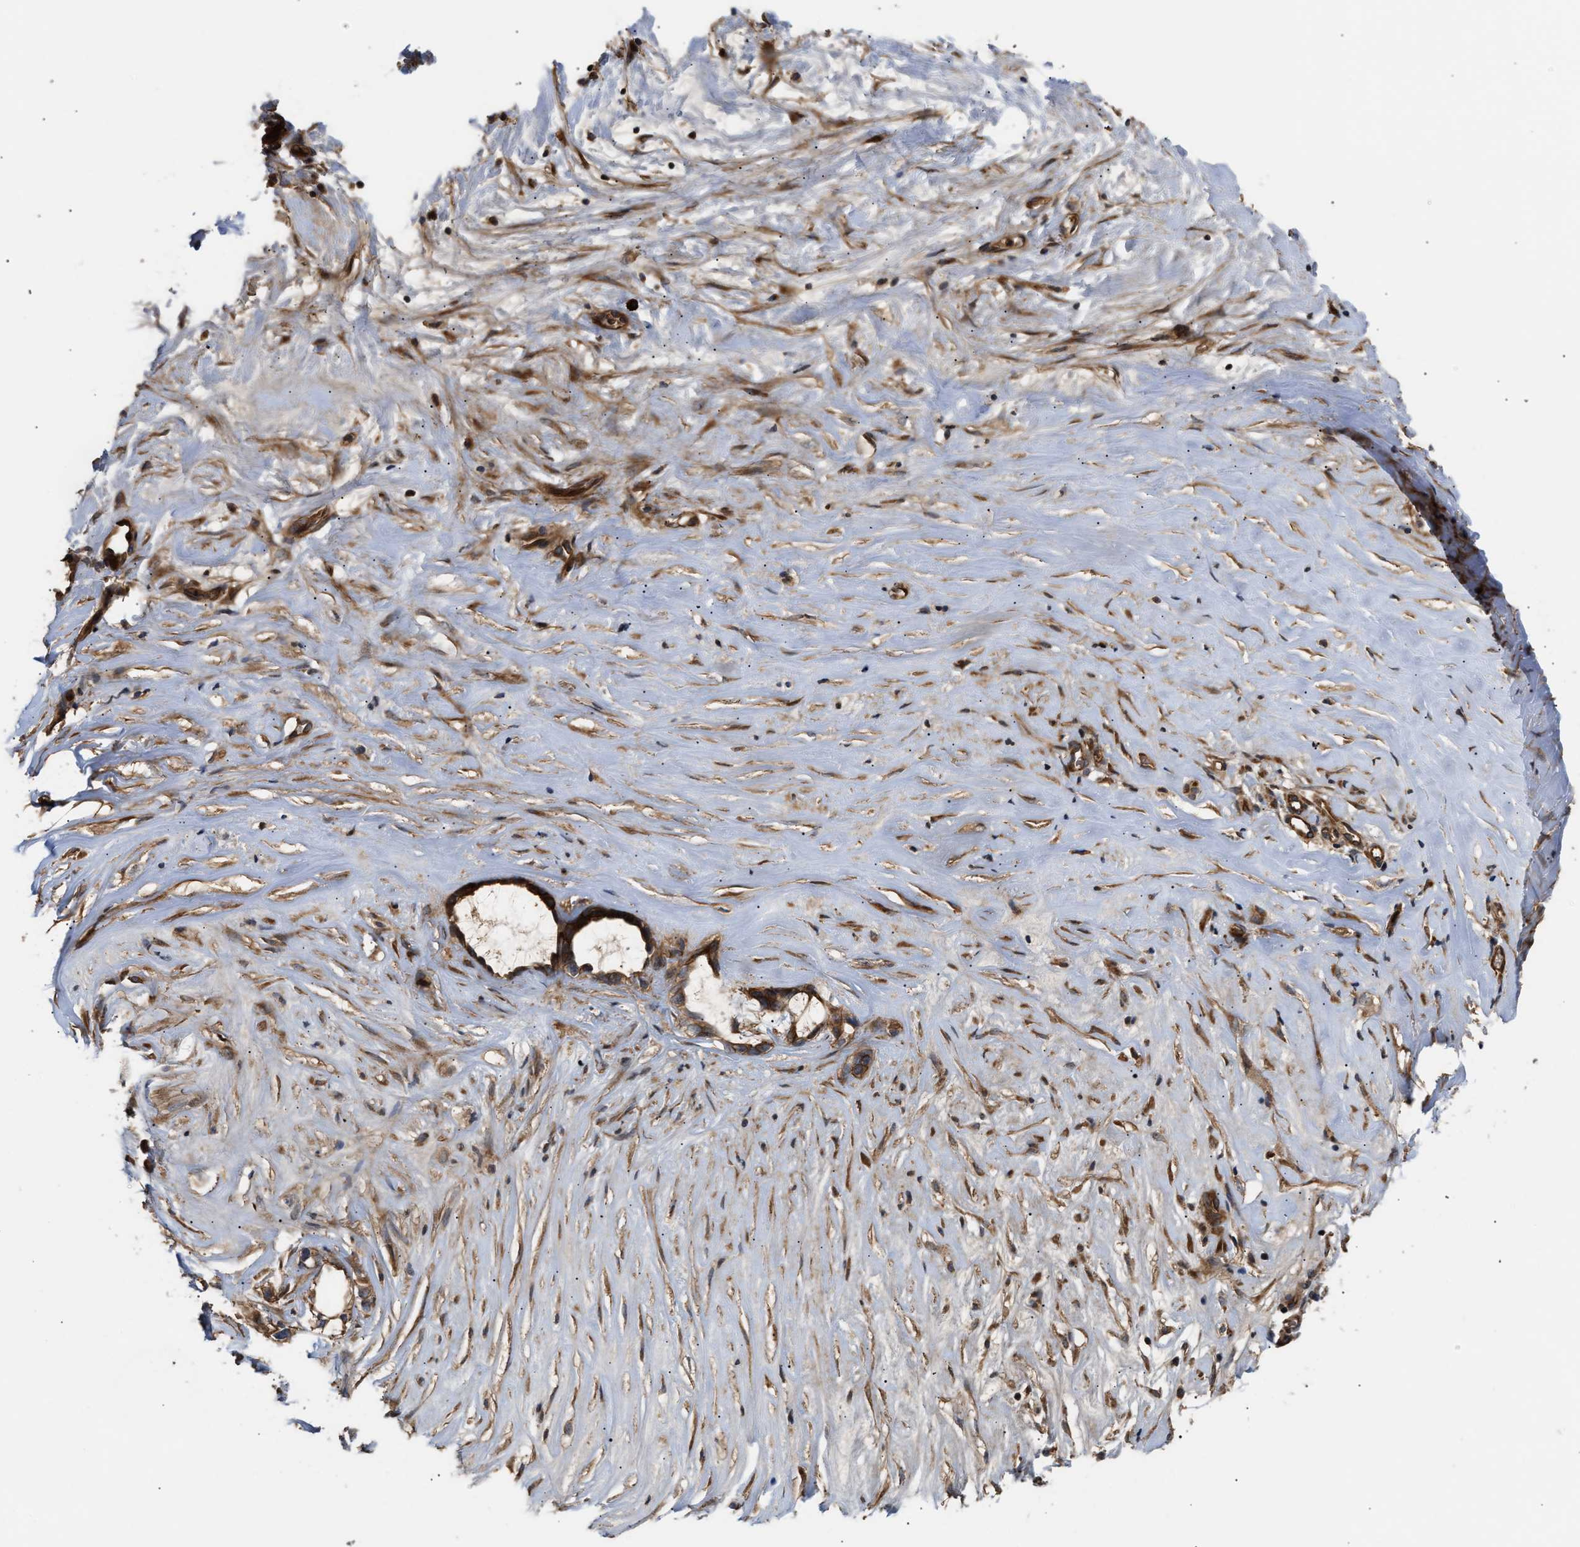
{"staining": {"intensity": "strong", "quantity": ">75%", "location": "cytoplasmic/membranous"}, "tissue": "liver cancer", "cell_type": "Tumor cells", "image_type": "cancer", "snomed": [{"axis": "morphology", "description": "Cholangiocarcinoma"}, {"axis": "topography", "description": "Liver"}], "caption": "Immunohistochemical staining of liver cancer demonstrates high levels of strong cytoplasmic/membranous positivity in approximately >75% of tumor cells.", "gene": "STAU1", "patient": {"sex": "female", "age": 65}}